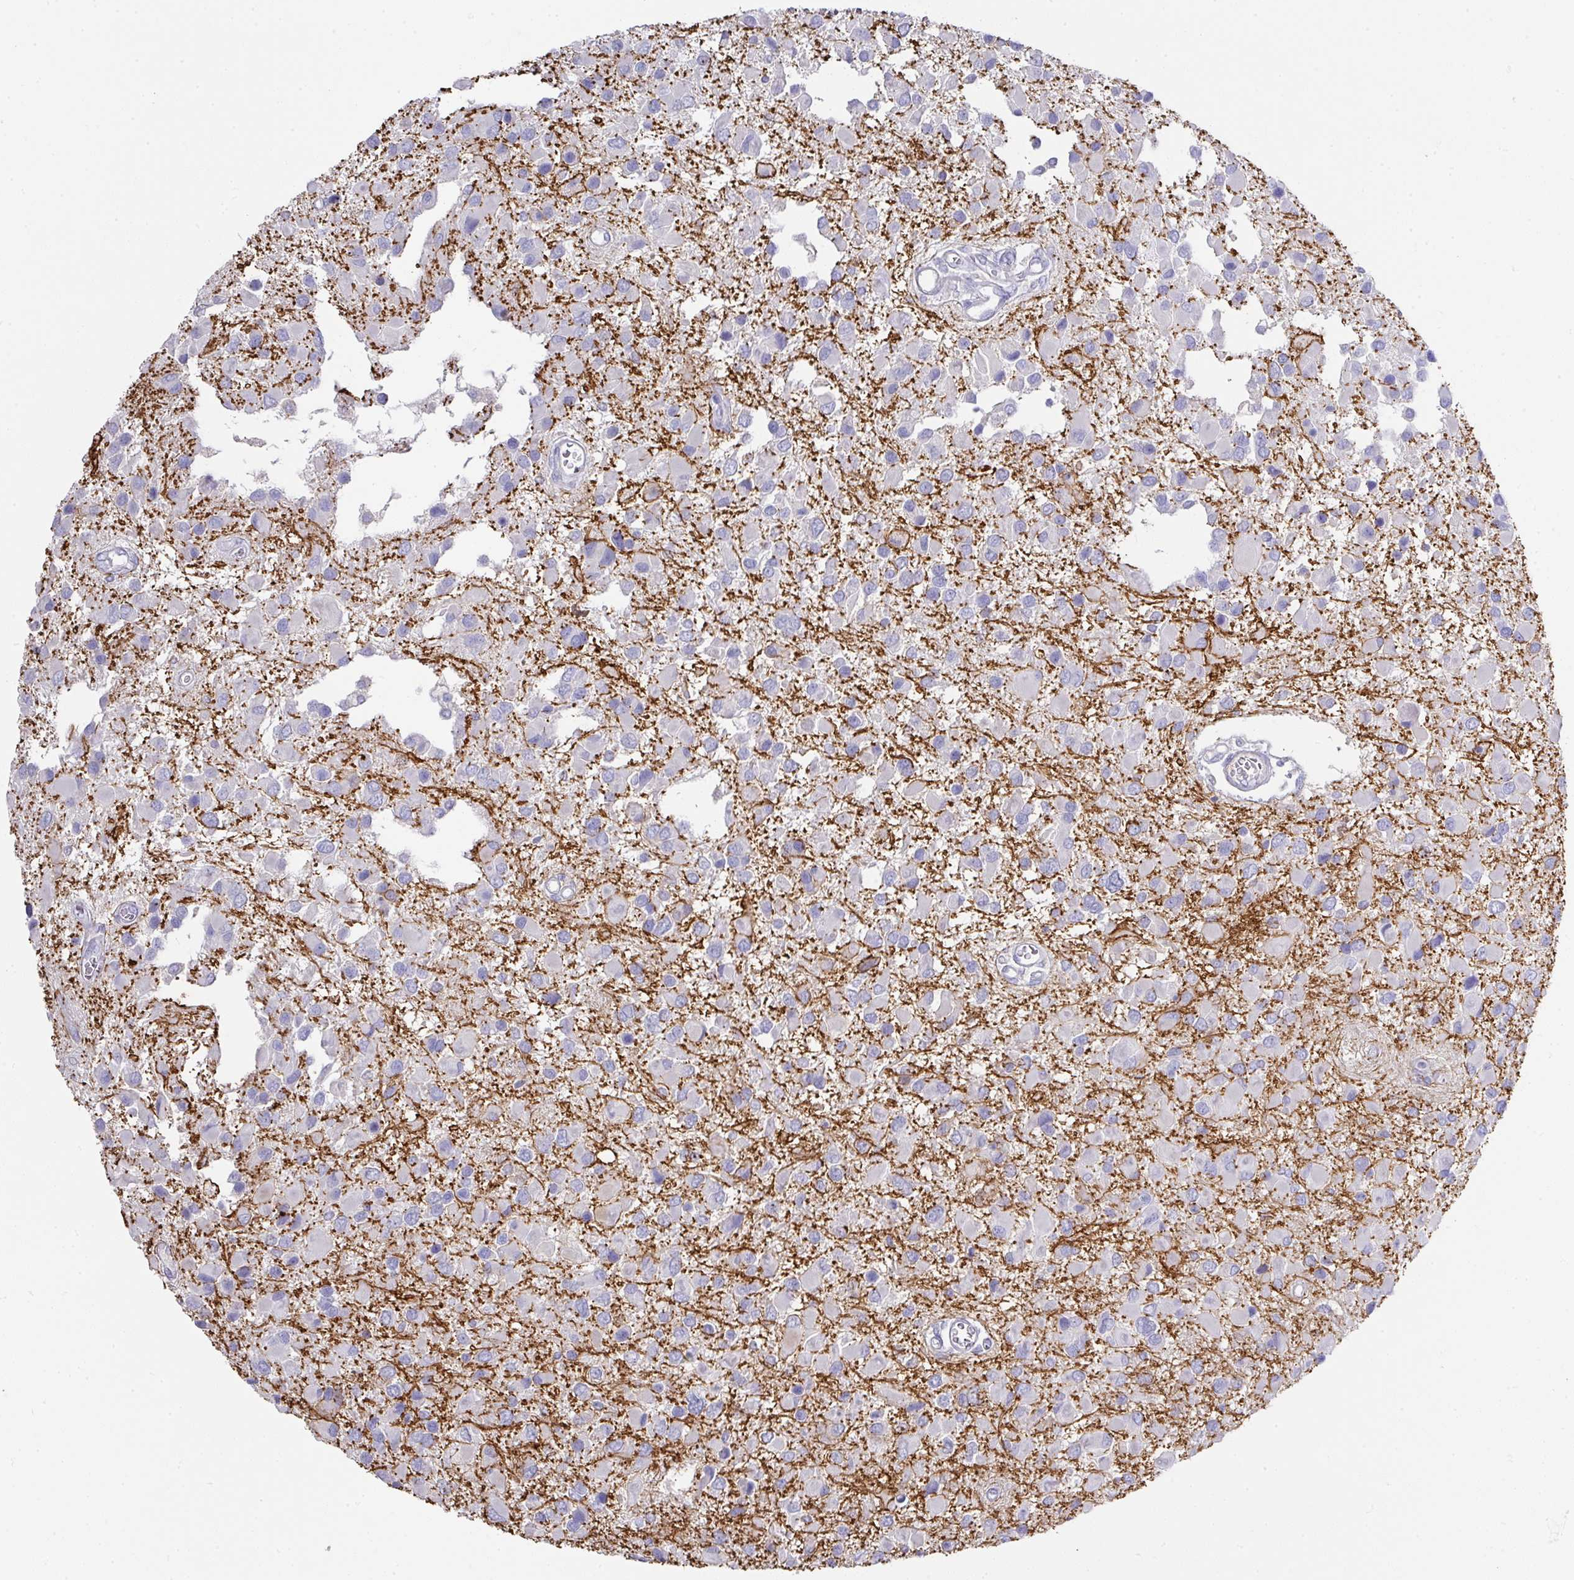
{"staining": {"intensity": "negative", "quantity": "none", "location": "none"}, "tissue": "glioma", "cell_type": "Tumor cells", "image_type": "cancer", "snomed": [{"axis": "morphology", "description": "Glioma, malignant, High grade"}, {"axis": "topography", "description": "Brain"}], "caption": "DAB immunohistochemical staining of human glioma shows no significant expression in tumor cells. (Immunohistochemistry (ihc), brightfield microscopy, high magnification).", "gene": "TARM1", "patient": {"sex": "male", "age": 53}}